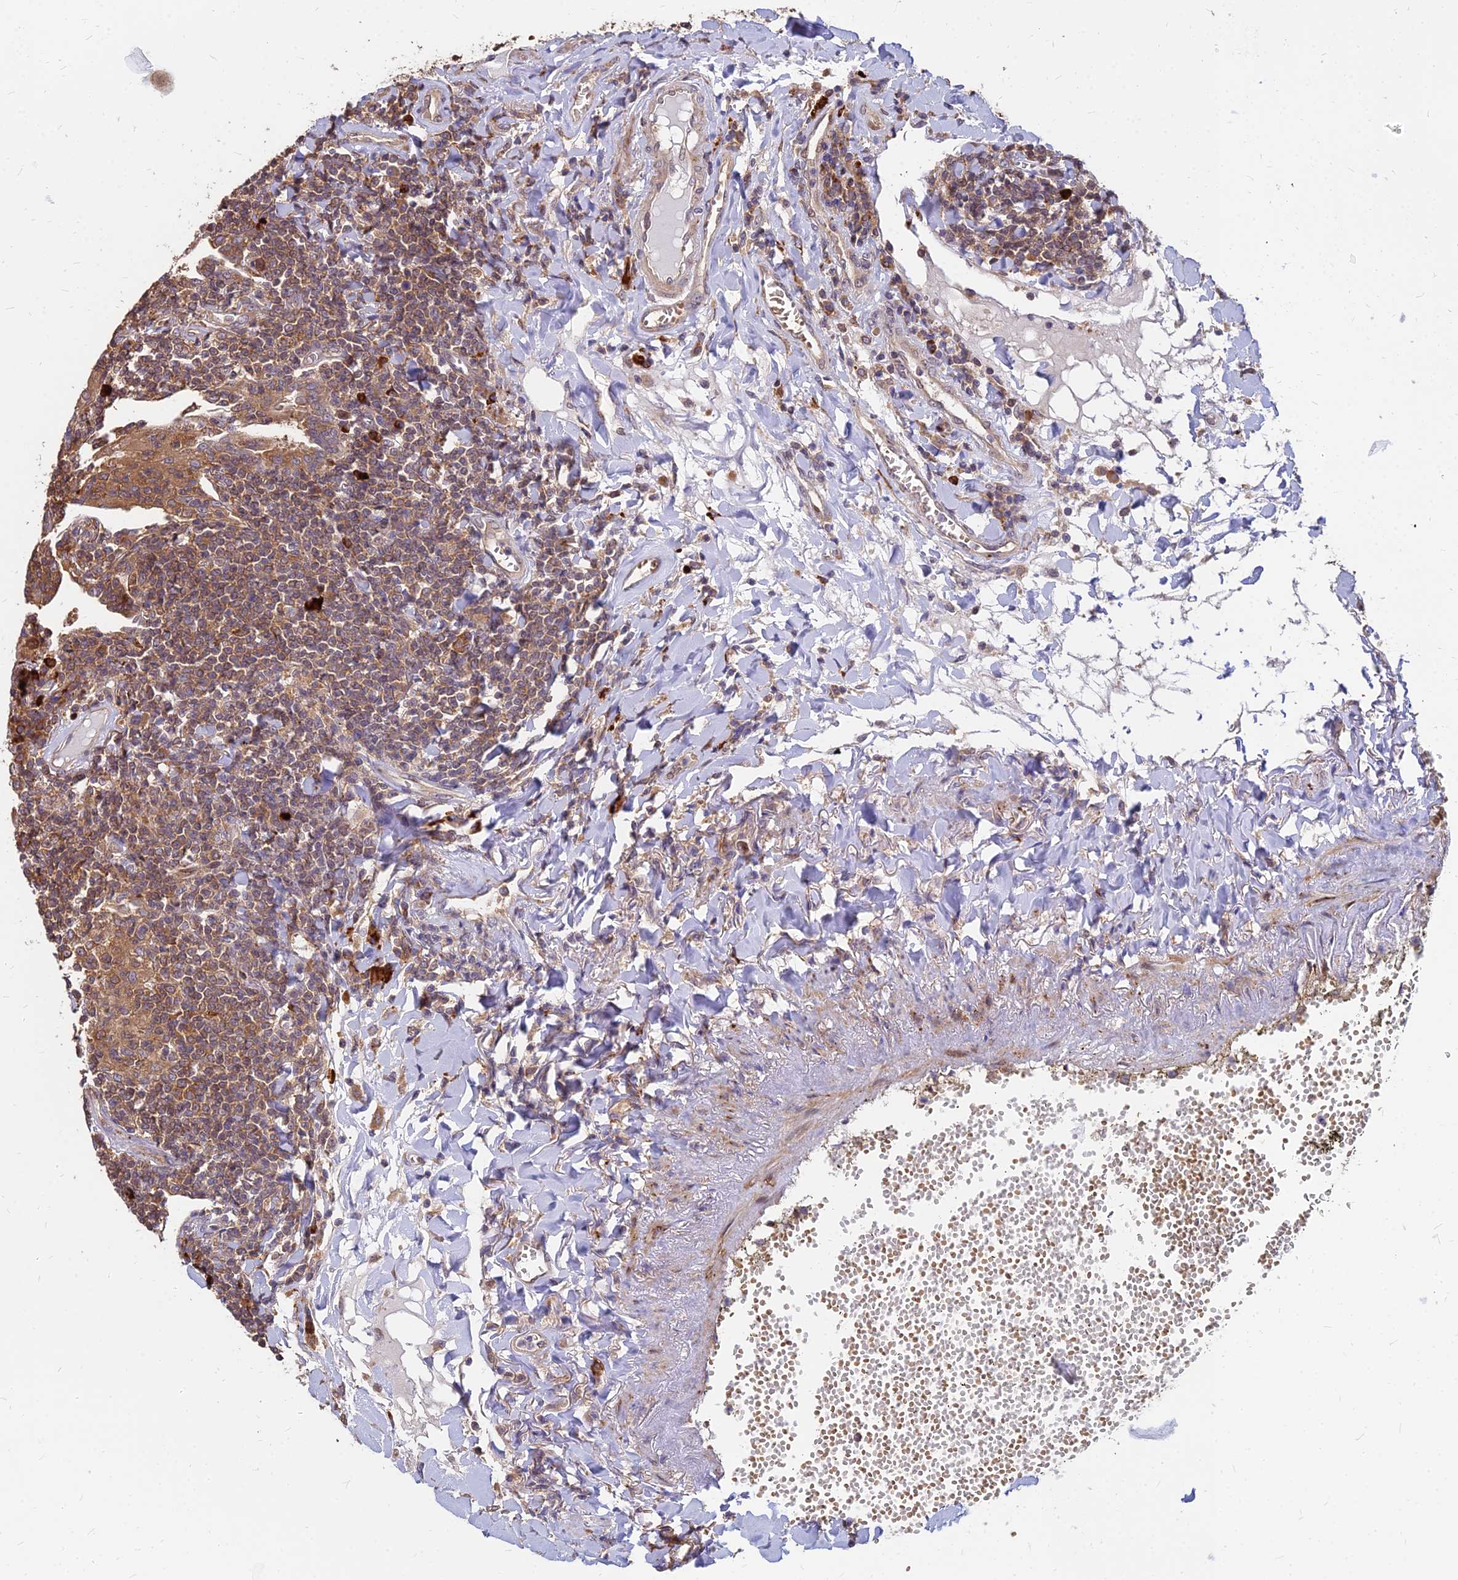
{"staining": {"intensity": "moderate", "quantity": ">75%", "location": "cytoplasmic/membranous"}, "tissue": "lymphoma", "cell_type": "Tumor cells", "image_type": "cancer", "snomed": [{"axis": "morphology", "description": "Malignant lymphoma, non-Hodgkin's type, Low grade"}, {"axis": "topography", "description": "Lung"}], "caption": "This histopathology image displays immunohistochemistry staining of lymphoma, with medium moderate cytoplasmic/membranous staining in approximately >75% of tumor cells.", "gene": "CCT6B", "patient": {"sex": "female", "age": 71}}